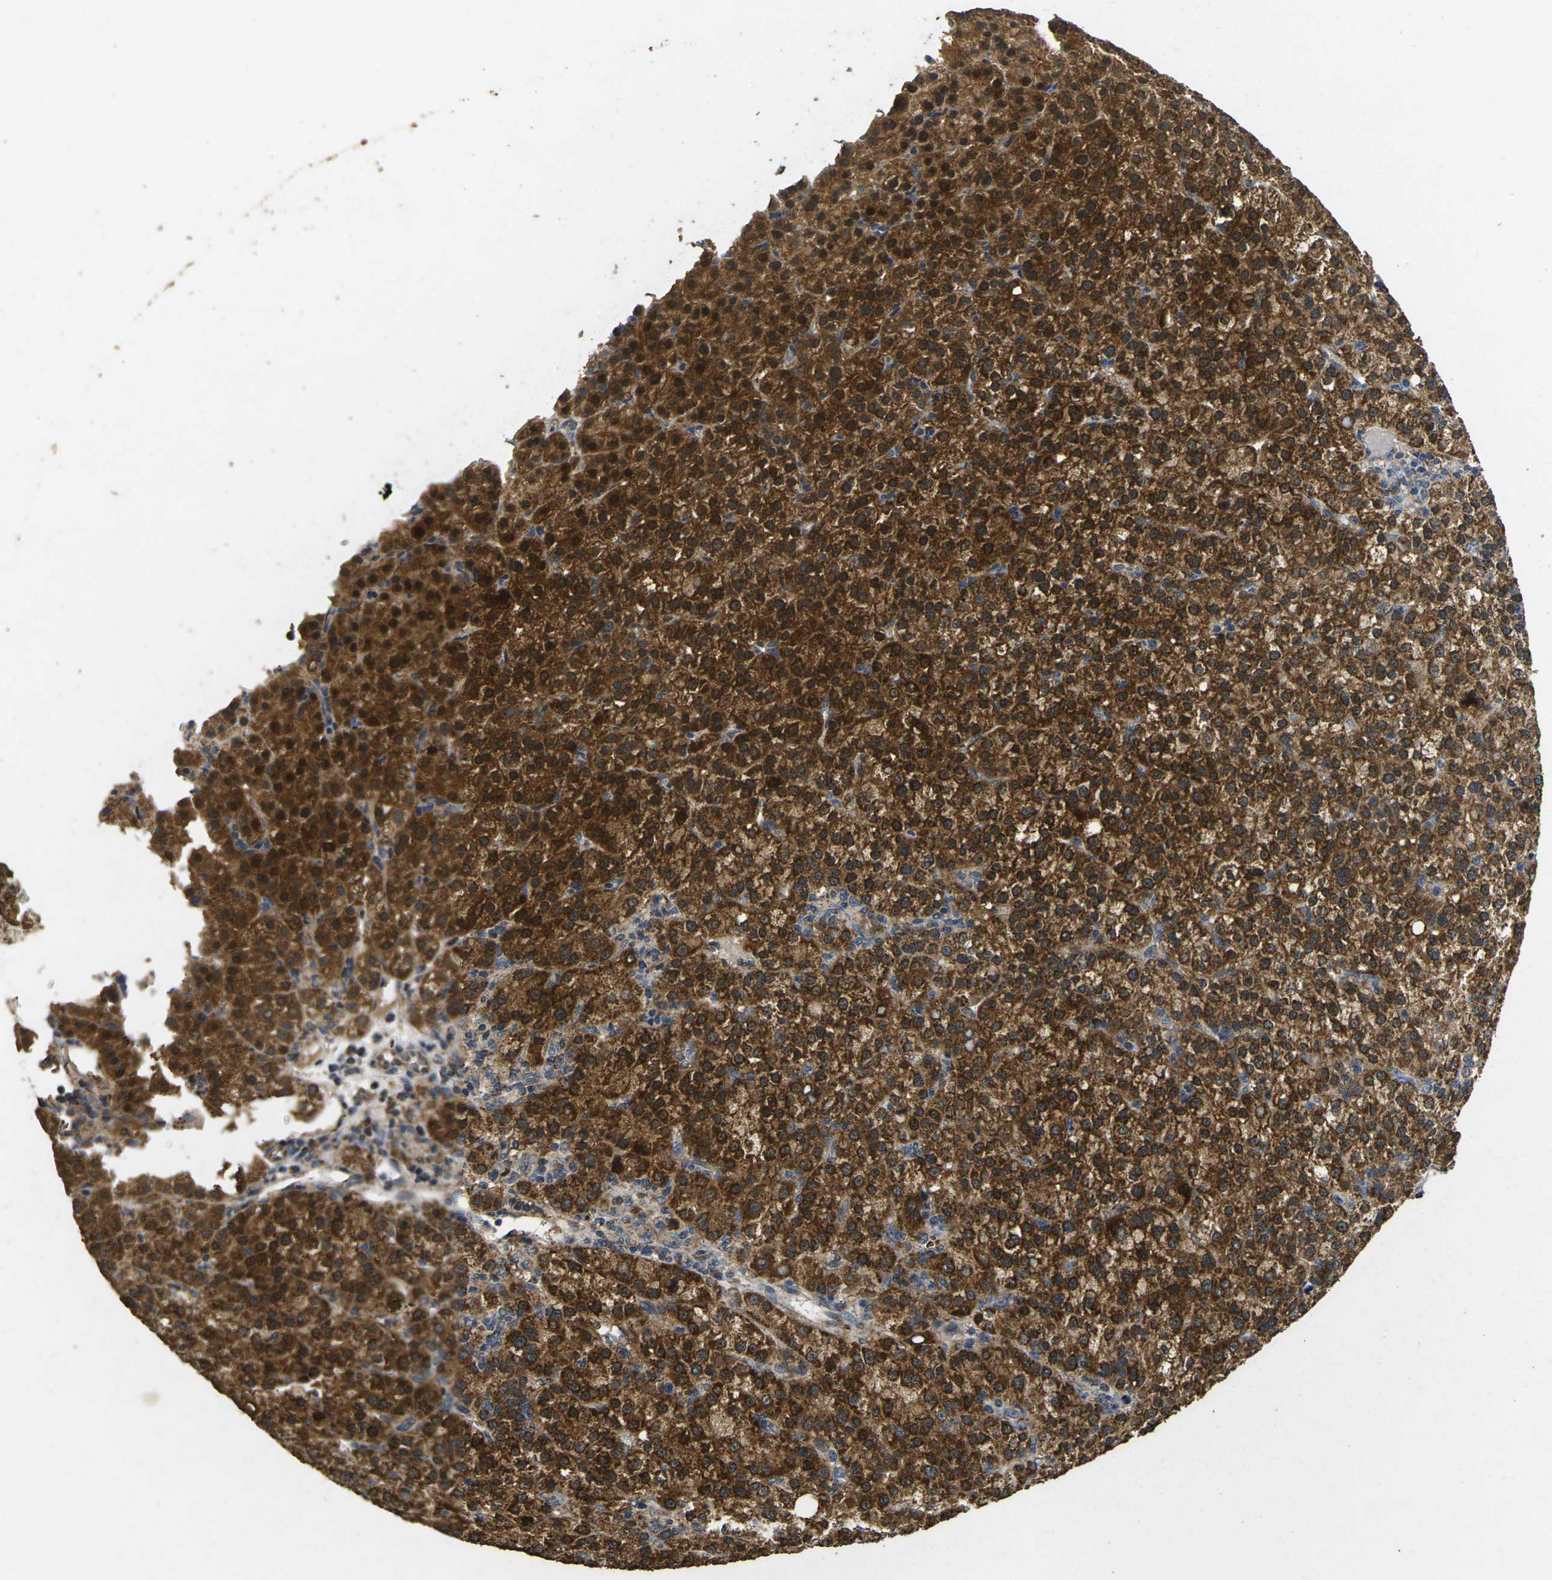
{"staining": {"intensity": "strong", "quantity": ">75%", "location": "cytoplasmic/membranous"}, "tissue": "liver cancer", "cell_type": "Tumor cells", "image_type": "cancer", "snomed": [{"axis": "morphology", "description": "Carcinoma, Hepatocellular, NOS"}, {"axis": "topography", "description": "Liver"}], "caption": "Protein analysis of liver cancer tissue displays strong cytoplasmic/membranous staining in approximately >75% of tumor cells.", "gene": "MAPK11", "patient": {"sex": "female", "age": 58}}